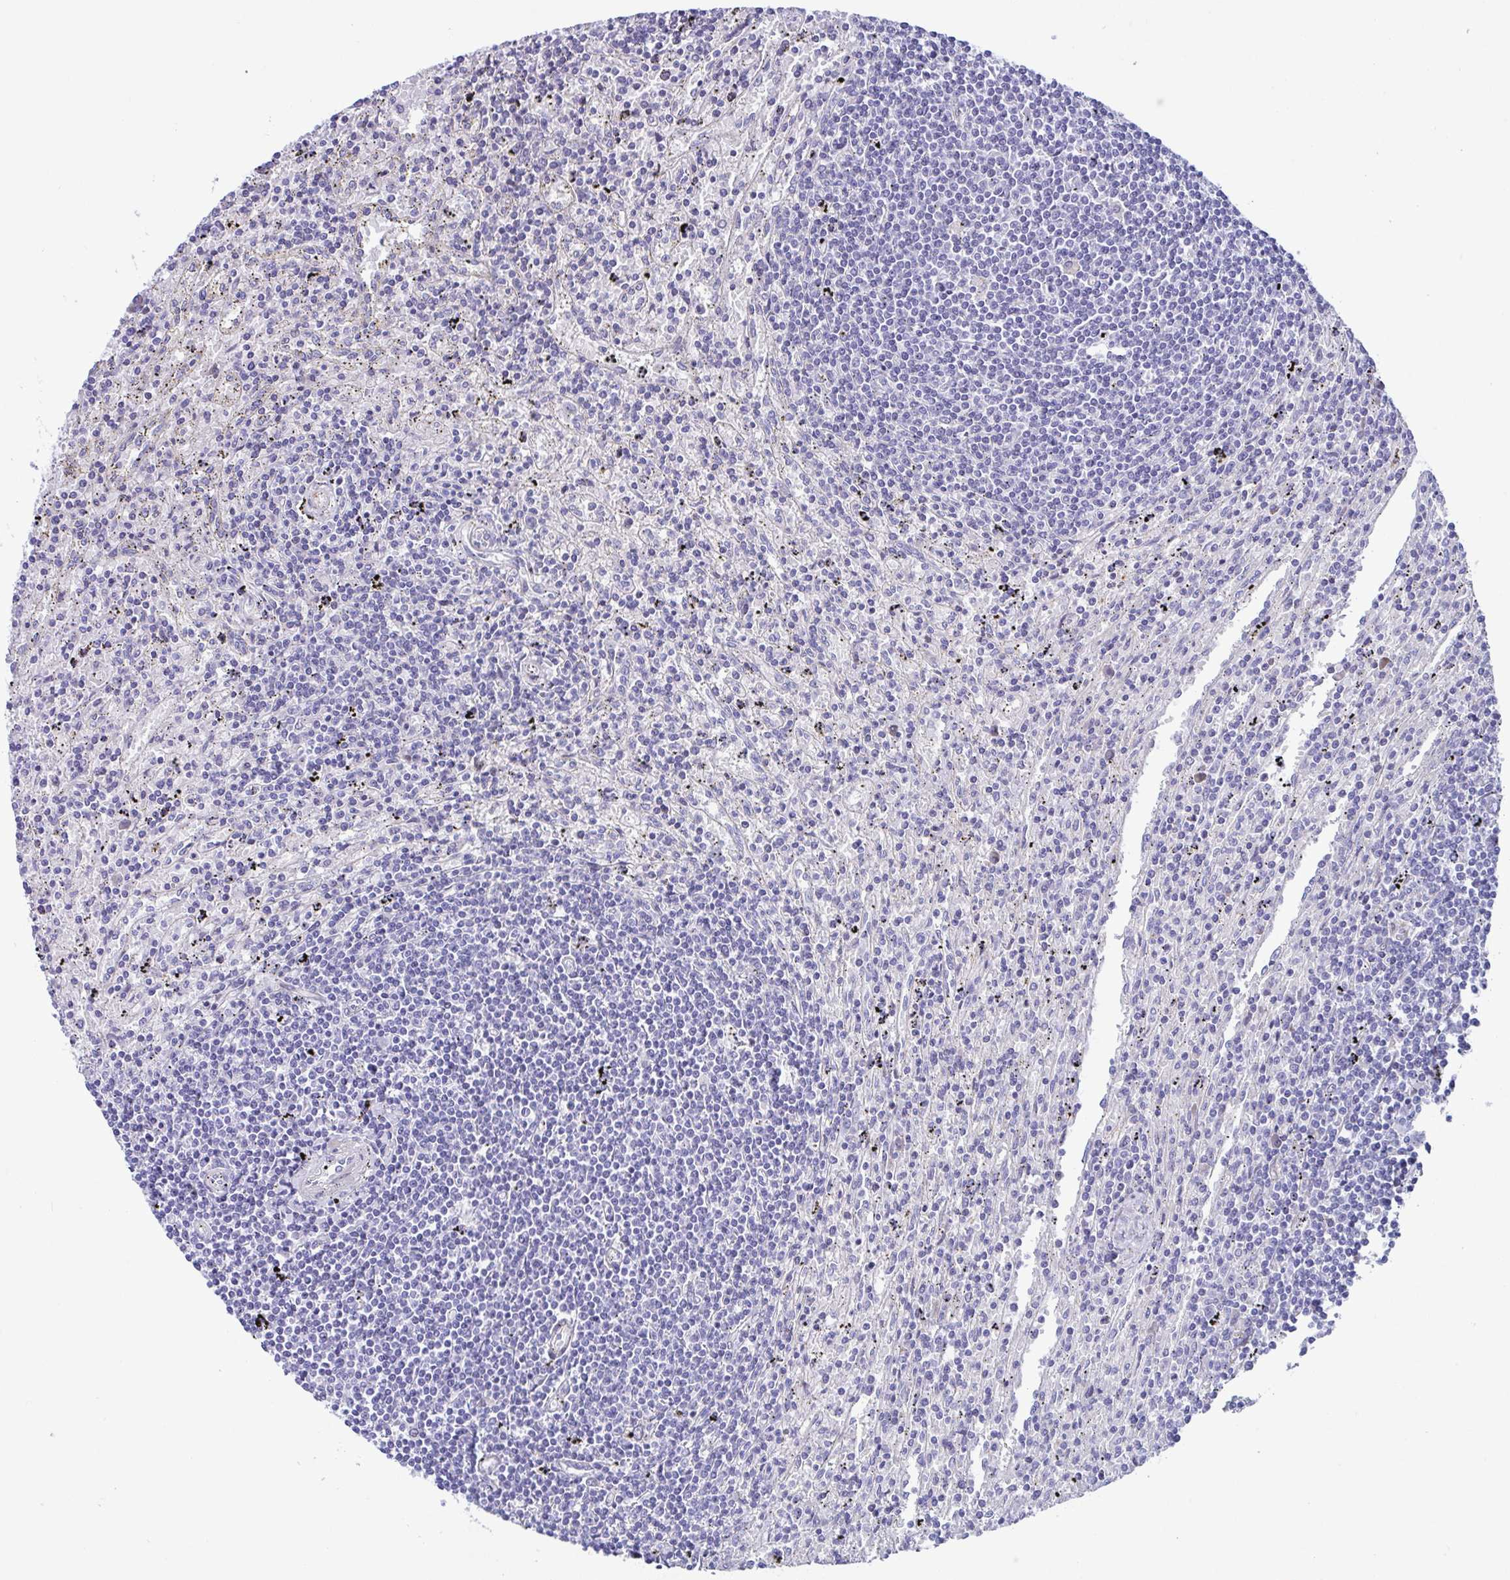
{"staining": {"intensity": "negative", "quantity": "none", "location": "none"}, "tissue": "lymphoma", "cell_type": "Tumor cells", "image_type": "cancer", "snomed": [{"axis": "morphology", "description": "Malignant lymphoma, non-Hodgkin's type, Low grade"}, {"axis": "topography", "description": "Spleen"}], "caption": "This is an IHC histopathology image of low-grade malignant lymphoma, non-Hodgkin's type. There is no staining in tumor cells.", "gene": "ZNF713", "patient": {"sex": "male", "age": 76}}